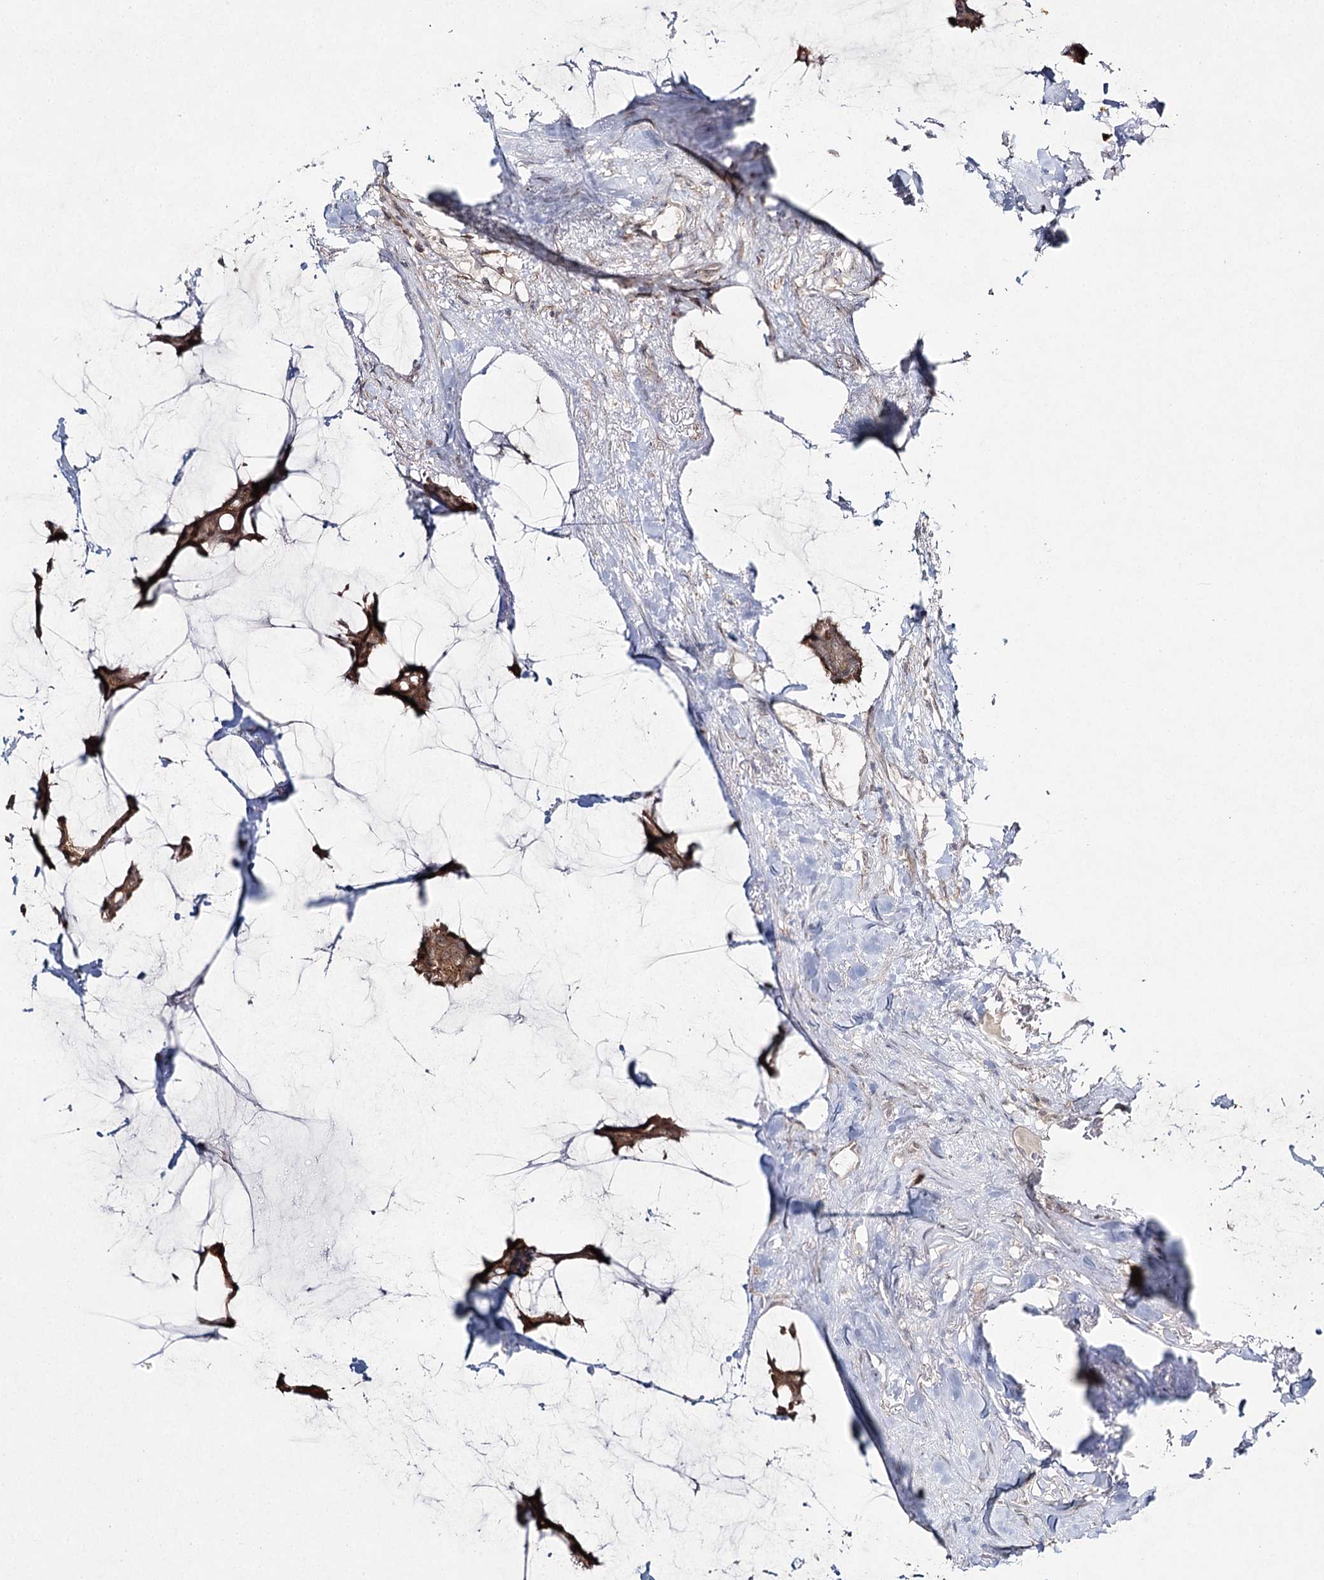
{"staining": {"intensity": "moderate", "quantity": ">75%", "location": "cytoplasmic/membranous"}, "tissue": "breast cancer", "cell_type": "Tumor cells", "image_type": "cancer", "snomed": [{"axis": "morphology", "description": "Duct carcinoma"}, {"axis": "topography", "description": "Breast"}], "caption": "Breast cancer (infiltrating ductal carcinoma) stained with a protein marker shows moderate staining in tumor cells.", "gene": "WDR44", "patient": {"sex": "female", "age": 93}}